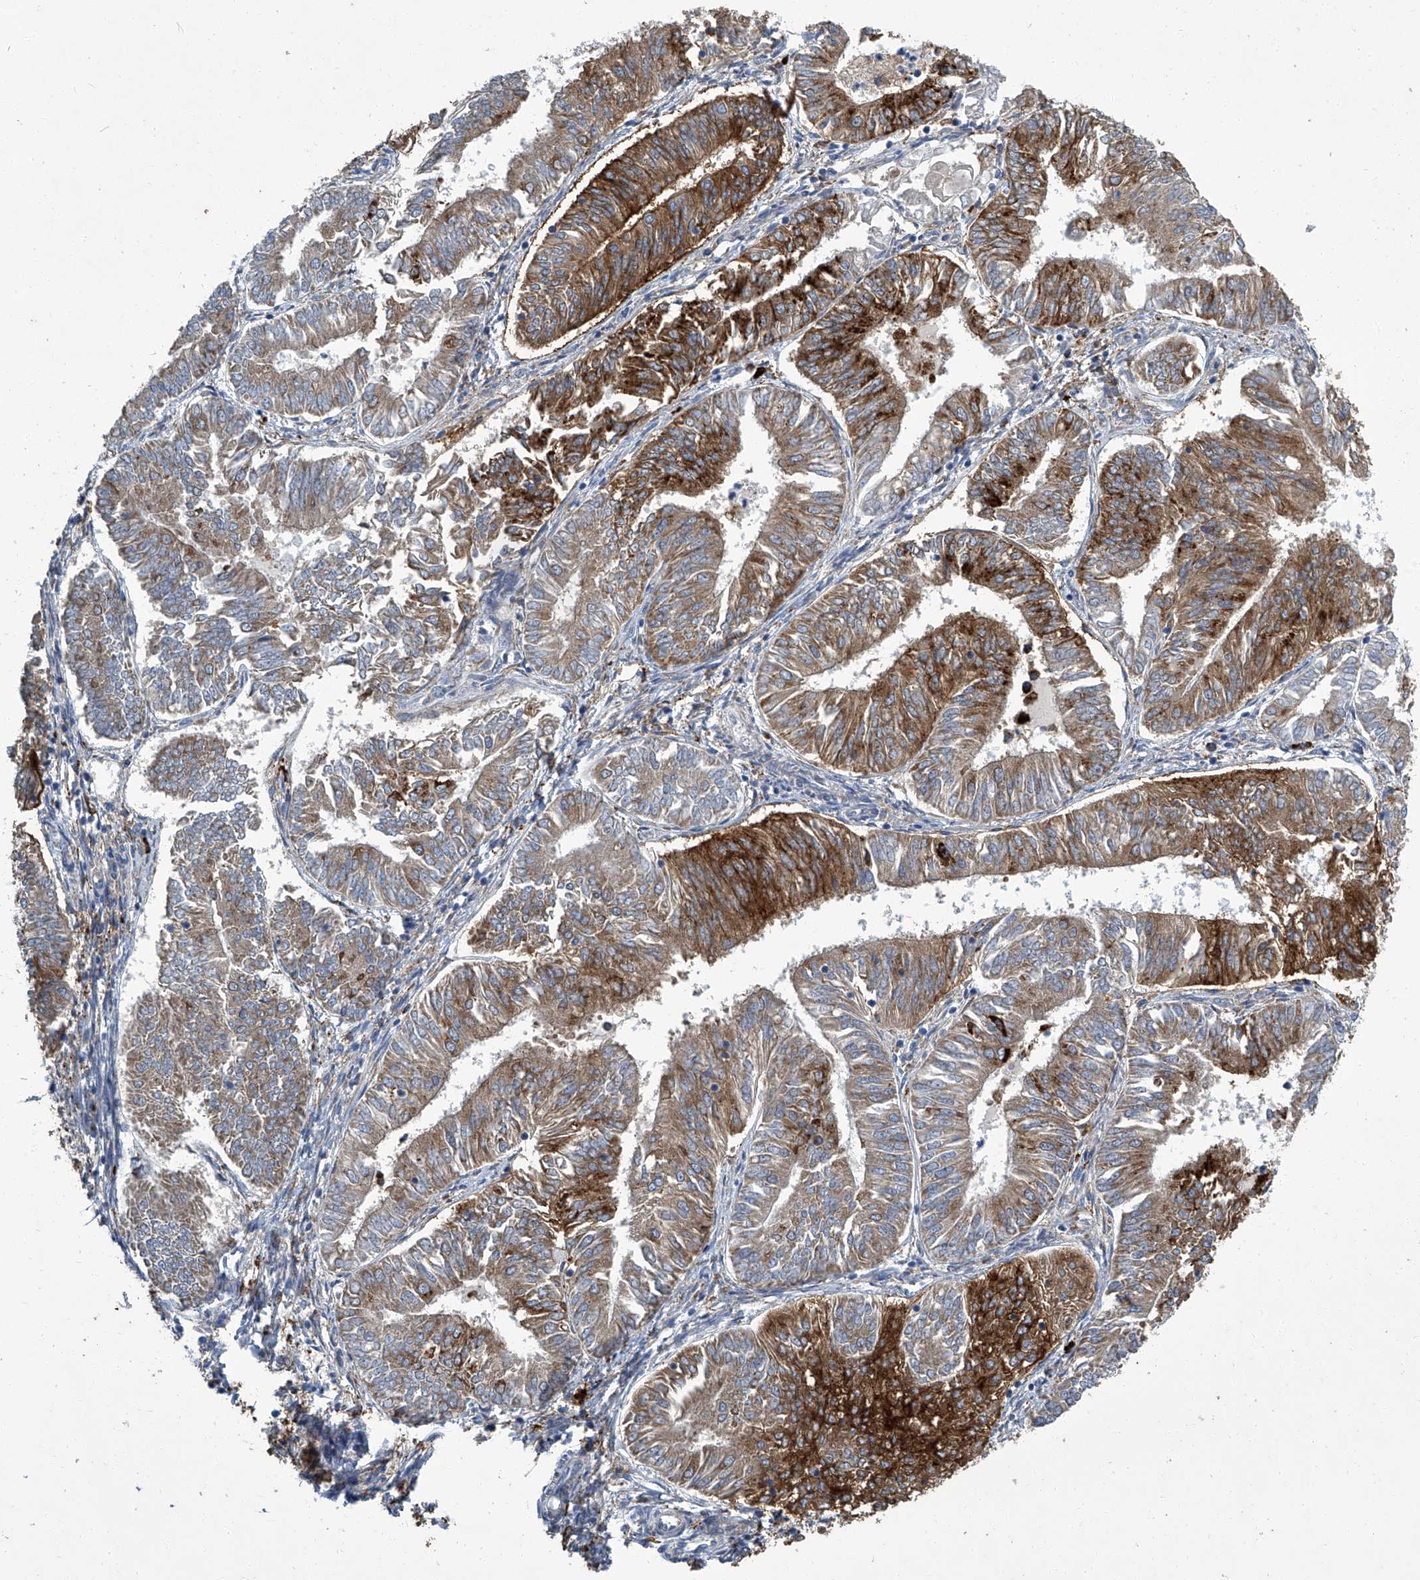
{"staining": {"intensity": "strong", "quantity": "25%-75%", "location": "cytoplasmic/membranous"}, "tissue": "endometrial cancer", "cell_type": "Tumor cells", "image_type": "cancer", "snomed": [{"axis": "morphology", "description": "Adenocarcinoma, NOS"}, {"axis": "topography", "description": "Endometrium"}], "caption": "Tumor cells reveal high levels of strong cytoplasmic/membranous expression in approximately 25%-75% of cells in endometrial cancer.", "gene": "FAM167A", "patient": {"sex": "female", "age": 58}}